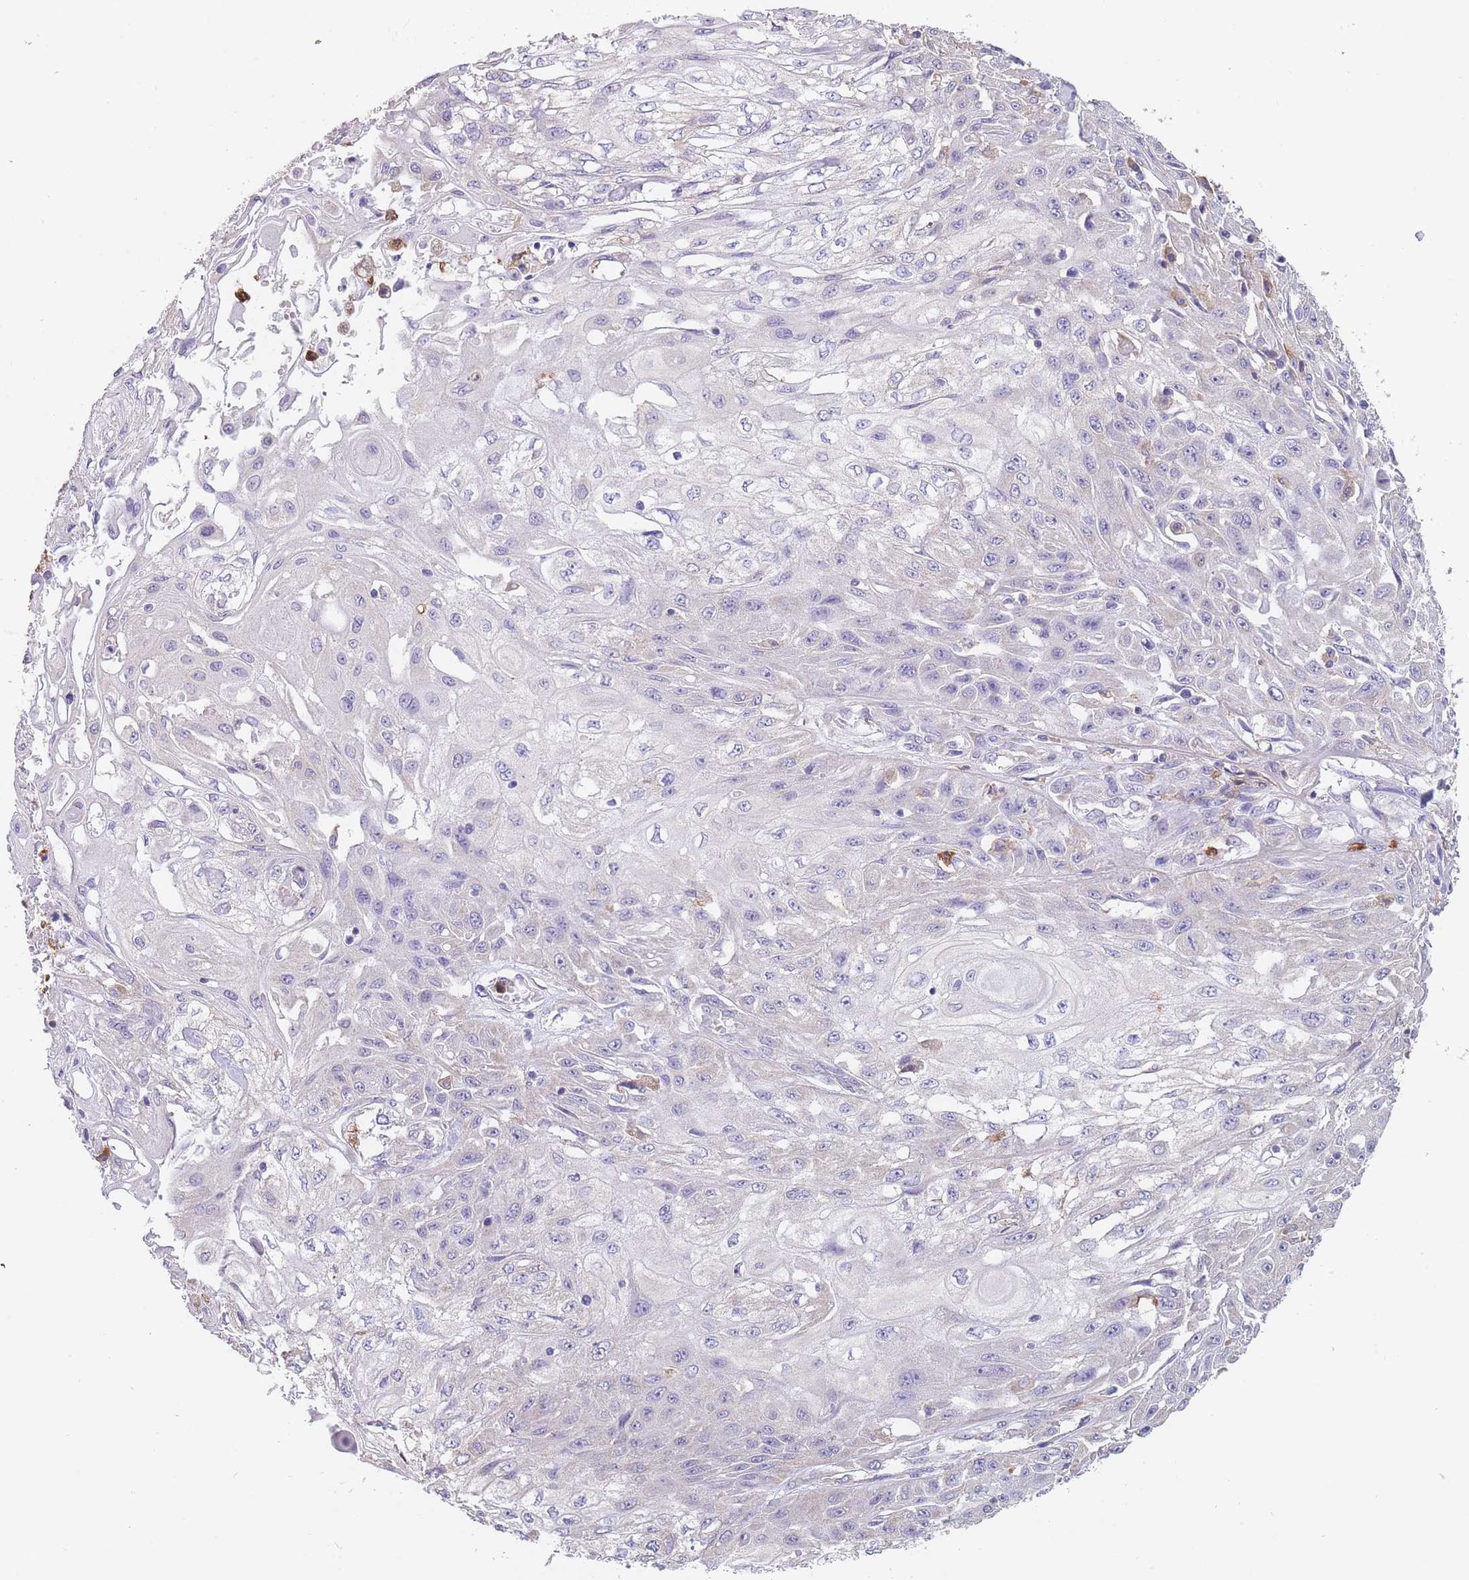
{"staining": {"intensity": "negative", "quantity": "none", "location": "none"}, "tissue": "skin cancer", "cell_type": "Tumor cells", "image_type": "cancer", "snomed": [{"axis": "morphology", "description": "Squamous cell carcinoma, NOS"}, {"axis": "morphology", "description": "Squamous cell carcinoma, metastatic, NOS"}, {"axis": "topography", "description": "Skin"}, {"axis": "topography", "description": "Lymph node"}], "caption": "Immunohistochemical staining of skin squamous cell carcinoma reveals no significant staining in tumor cells. (IHC, brightfield microscopy, high magnification).", "gene": "CLEC12A", "patient": {"sex": "male", "age": 75}}